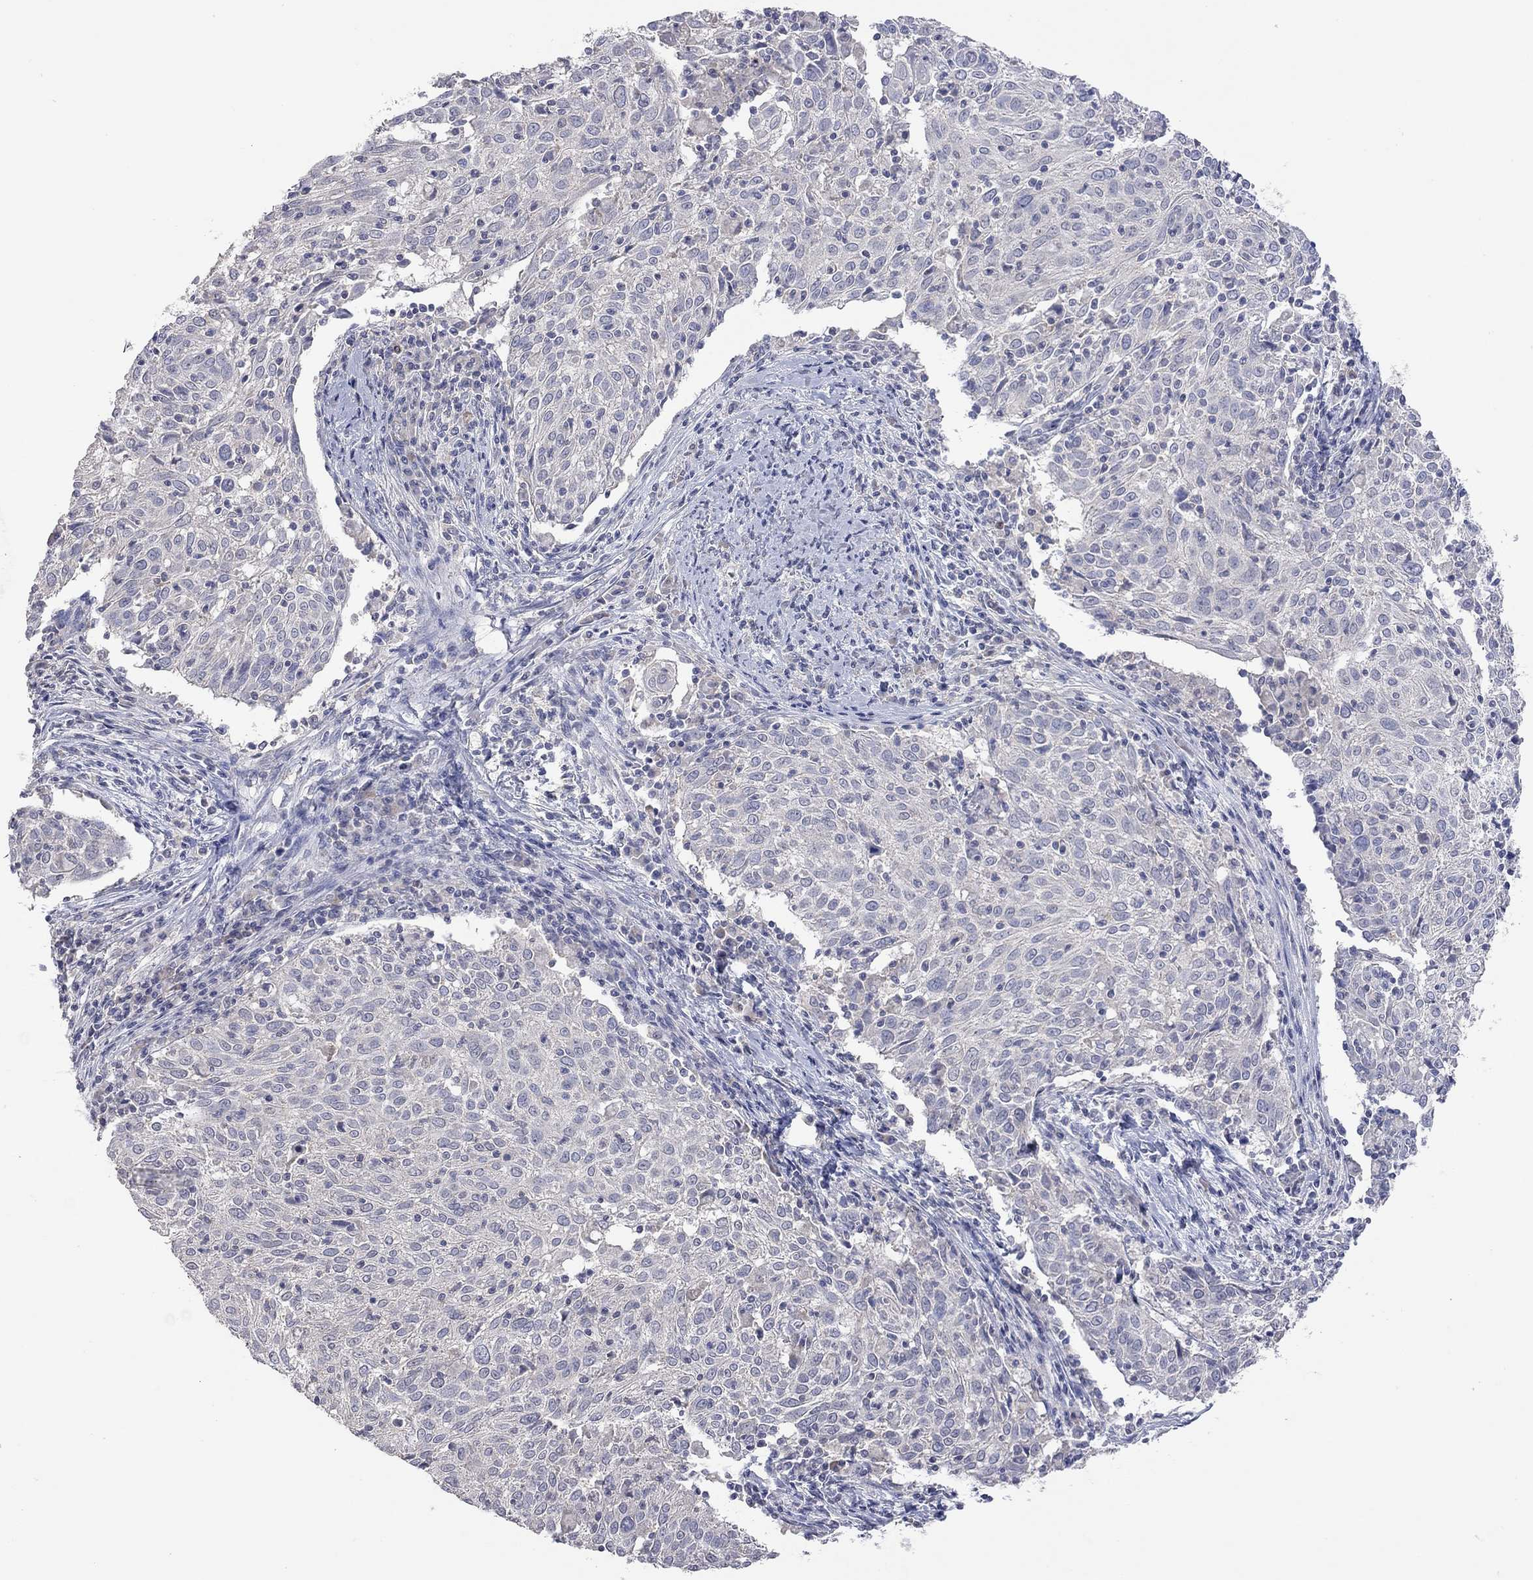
{"staining": {"intensity": "negative", "quantity": "none", "location": "none"}, "tissue": "cervical cancer", "cell_type": "Tumor cells", "image_type": "cancer", "snomed": [{"axis": "morphology", "description": "Squamous cell carcinoma, NOS"}, {"axis": "topography", "description": "Cervix"}], "caption": "Cervical cancer was stained to show a protein in brown. There is no significant staining in tumor cells. Nuclei are stained in blue.", "gene": "MMP13", "patient": {"sex": "female", "age": 39}}